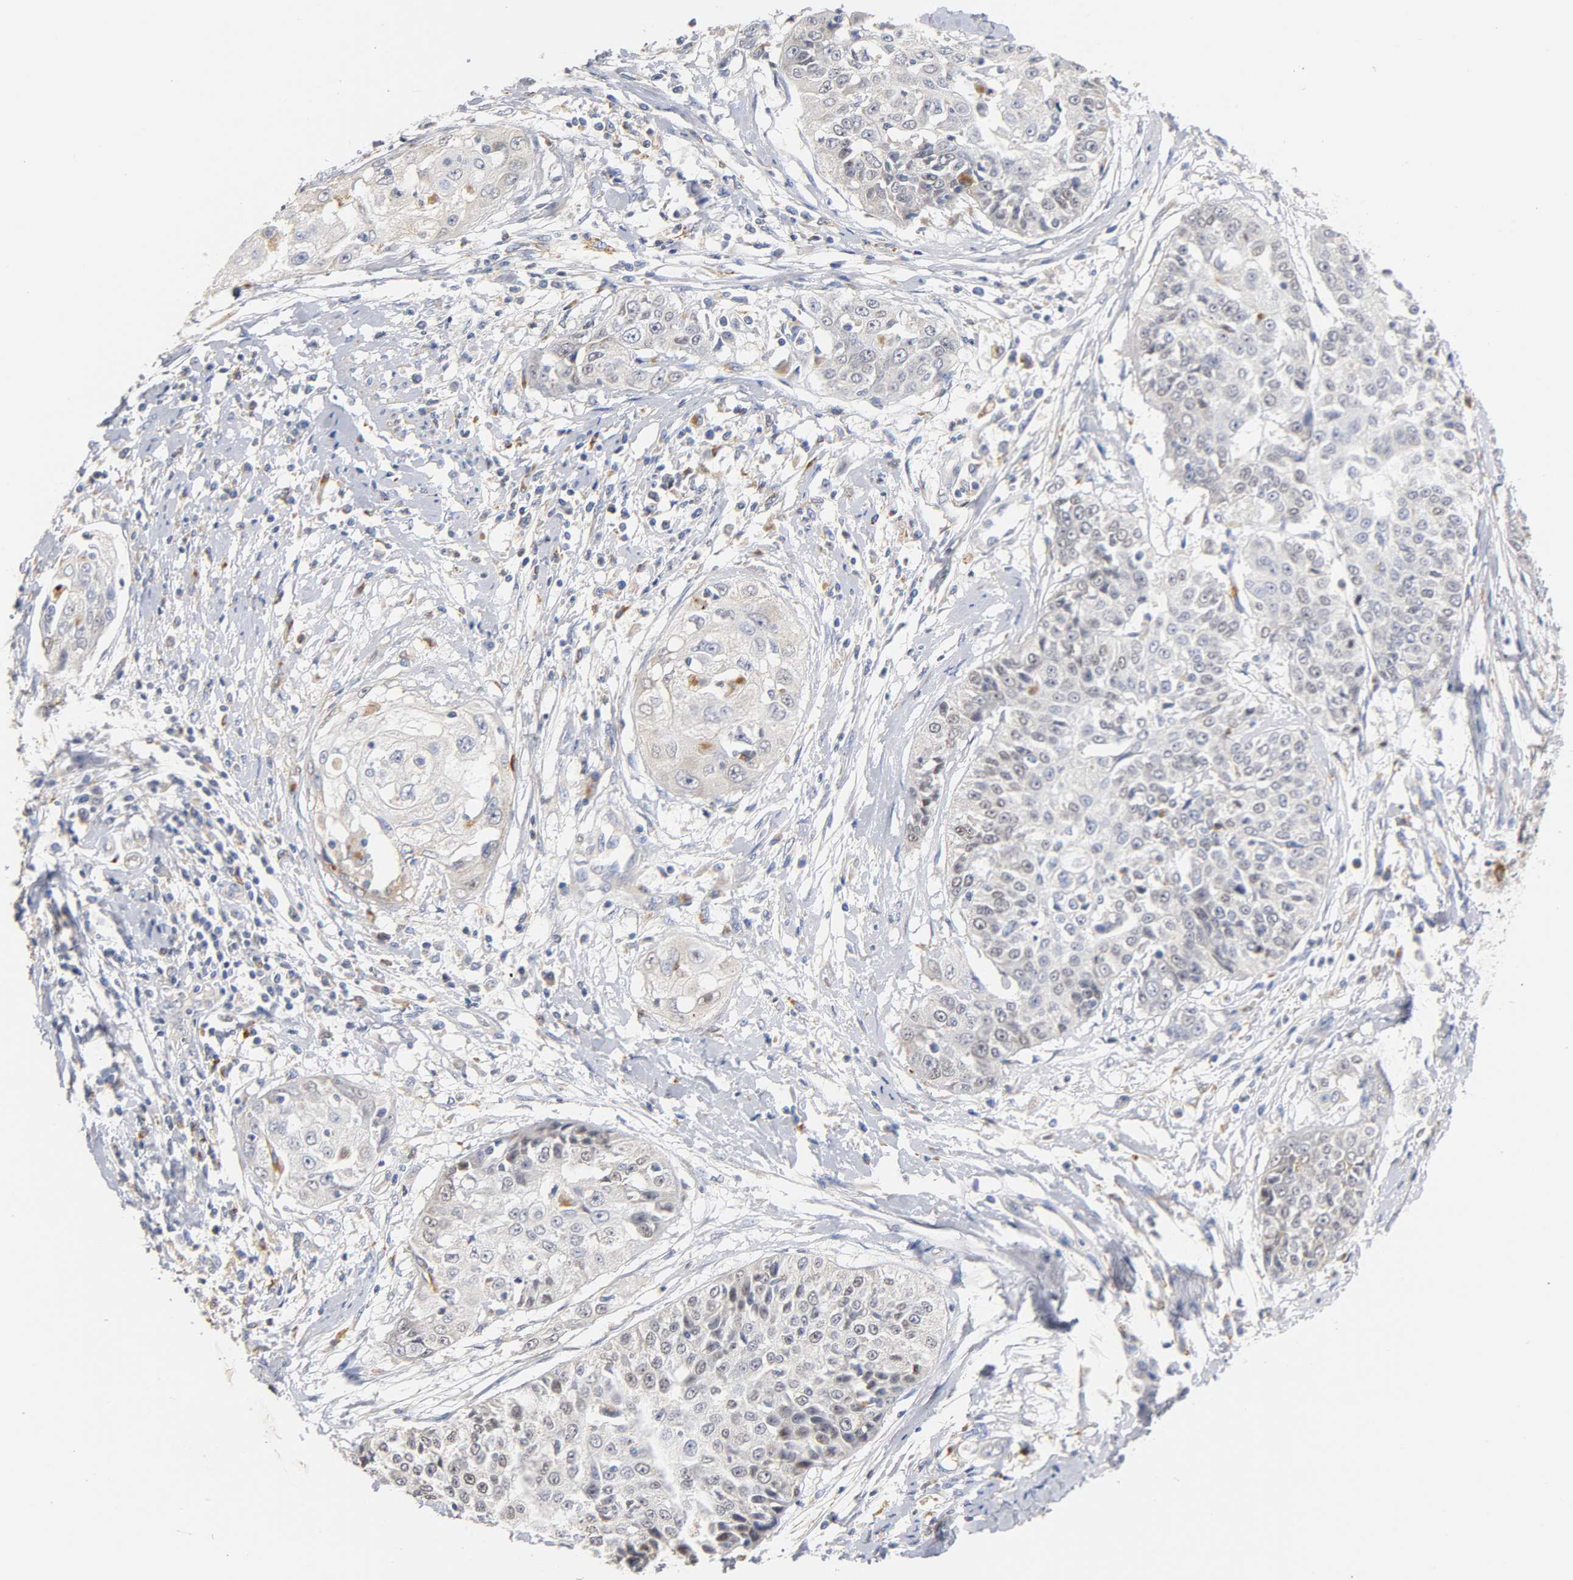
{"staining": {"intensity": "weak", "quantity": "<25%", "location": "cytoplasmic/membranous"}, "tissue": "cervical cancer", "cell_type": "Tumor cells", "image_type": "cancer", "snomed": [{"axis": "morphology", "description": "Squamous cell carcinoma, NOS"}, {"axis": "topography", "description": "Cervix"}], "caption": "An immunohistochemistry (IHC) photomicrograph of cervical cancer (squamous cell carcinoma) is shown. There is no staining in tumor cells of cervical cancer (squamous cell carcinoma).", "gene": "SEMA5A", "patient": {"sex": "female", "age": 64}}